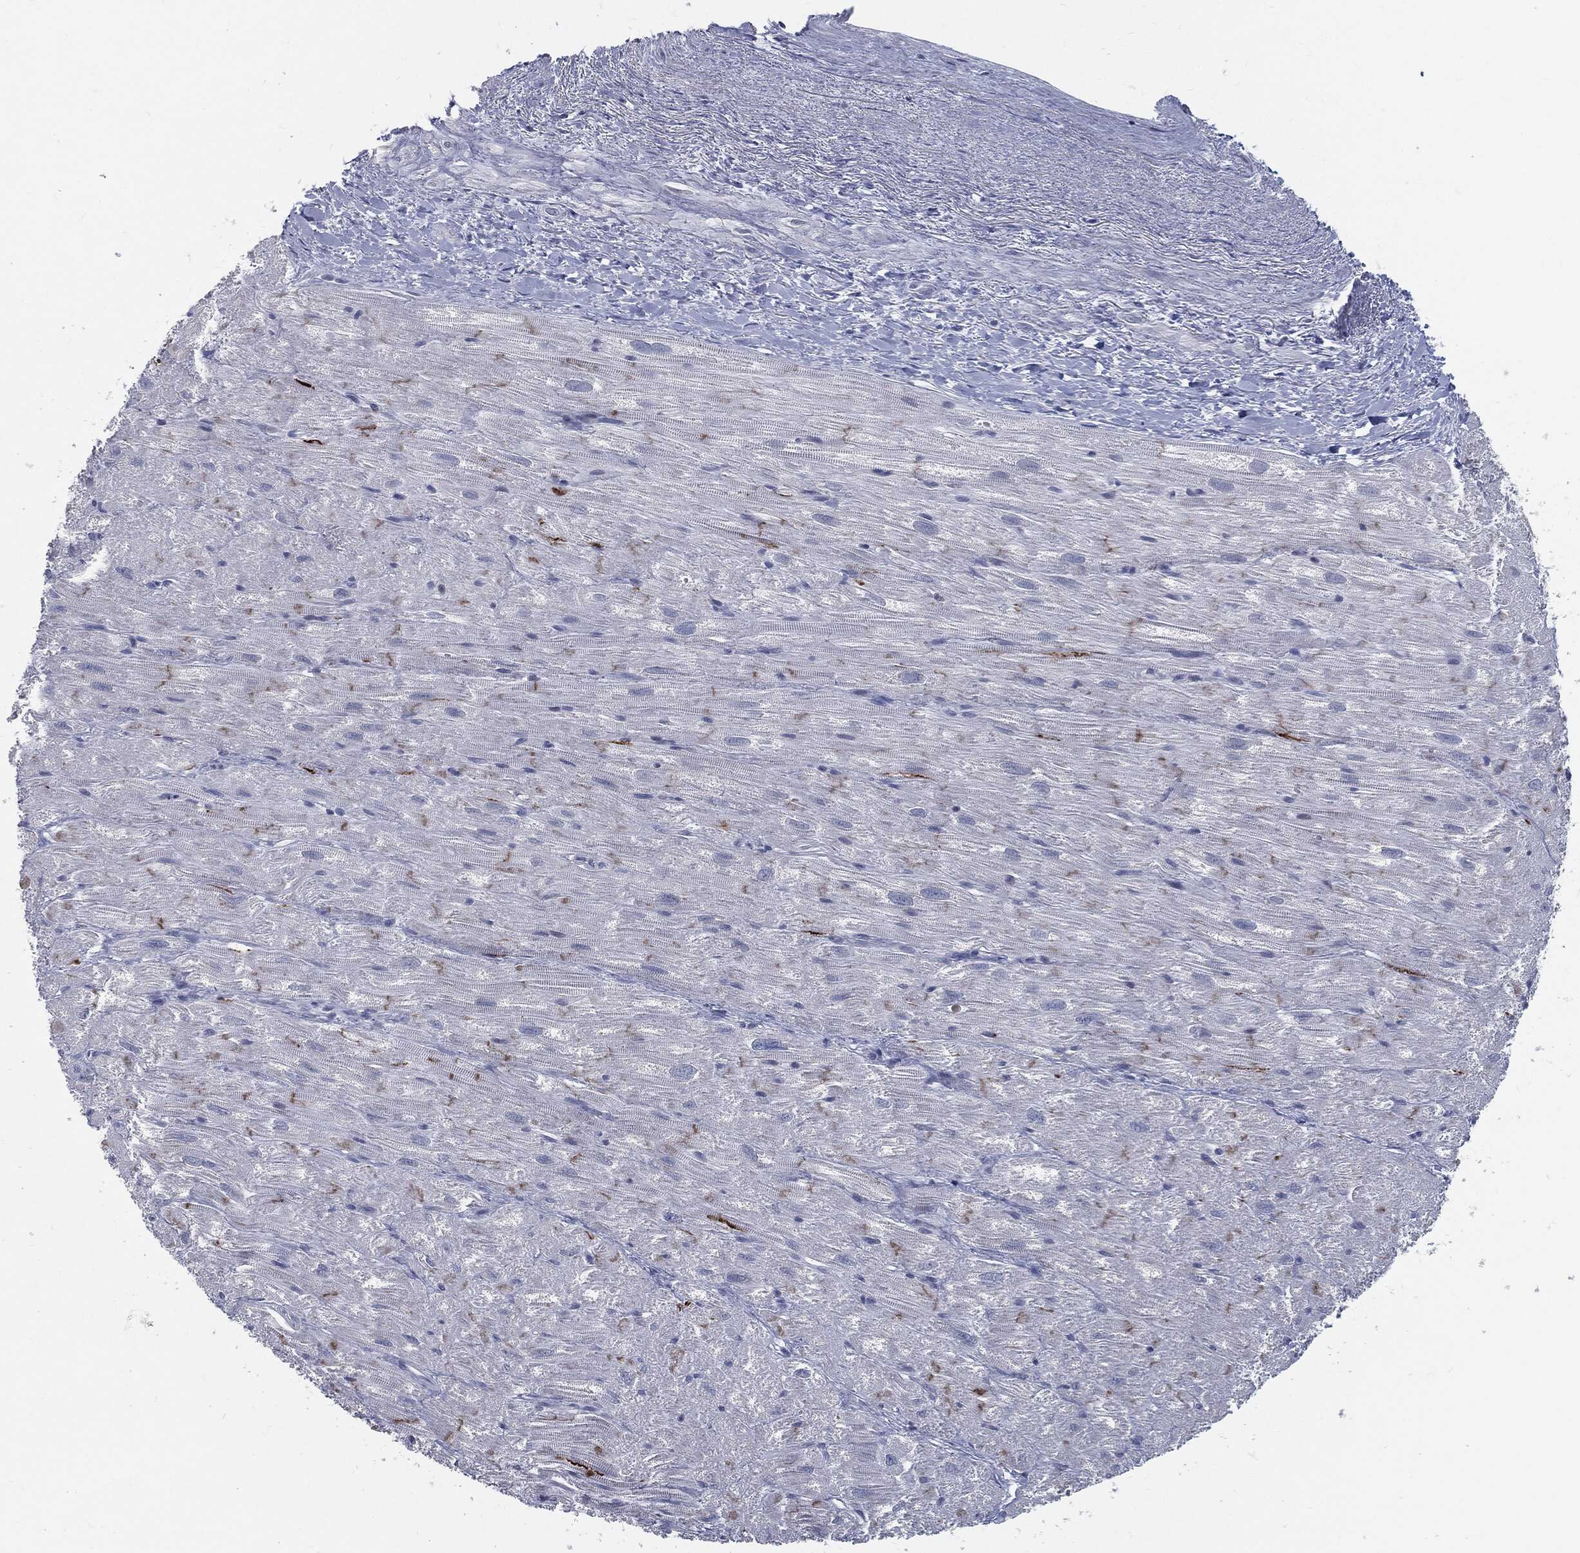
{"staining": {"intensity": "negative", "quantity": "none", "location": "none"}, "tissue": "heart muscle", "cell_type": "Cardiomyocytes", "image_type": "normal", "snomed": [{"axis": "morphology", "description": "Normal tissue, NOS"}, {"axis": "topography", "description": "Heart"}], "caption": "High power microscopy image of an immunohistochemistry (IHC) histopathology image of unremarkable heart muscle, revealing no significant positivity in cardiomyocytes. (DAB (3,3'-diaminobenzidine) immunohistochemistry with hematoxylin counter stain).", "gene": "PROM1", "patient": {"sex": "male", "age": 62}}